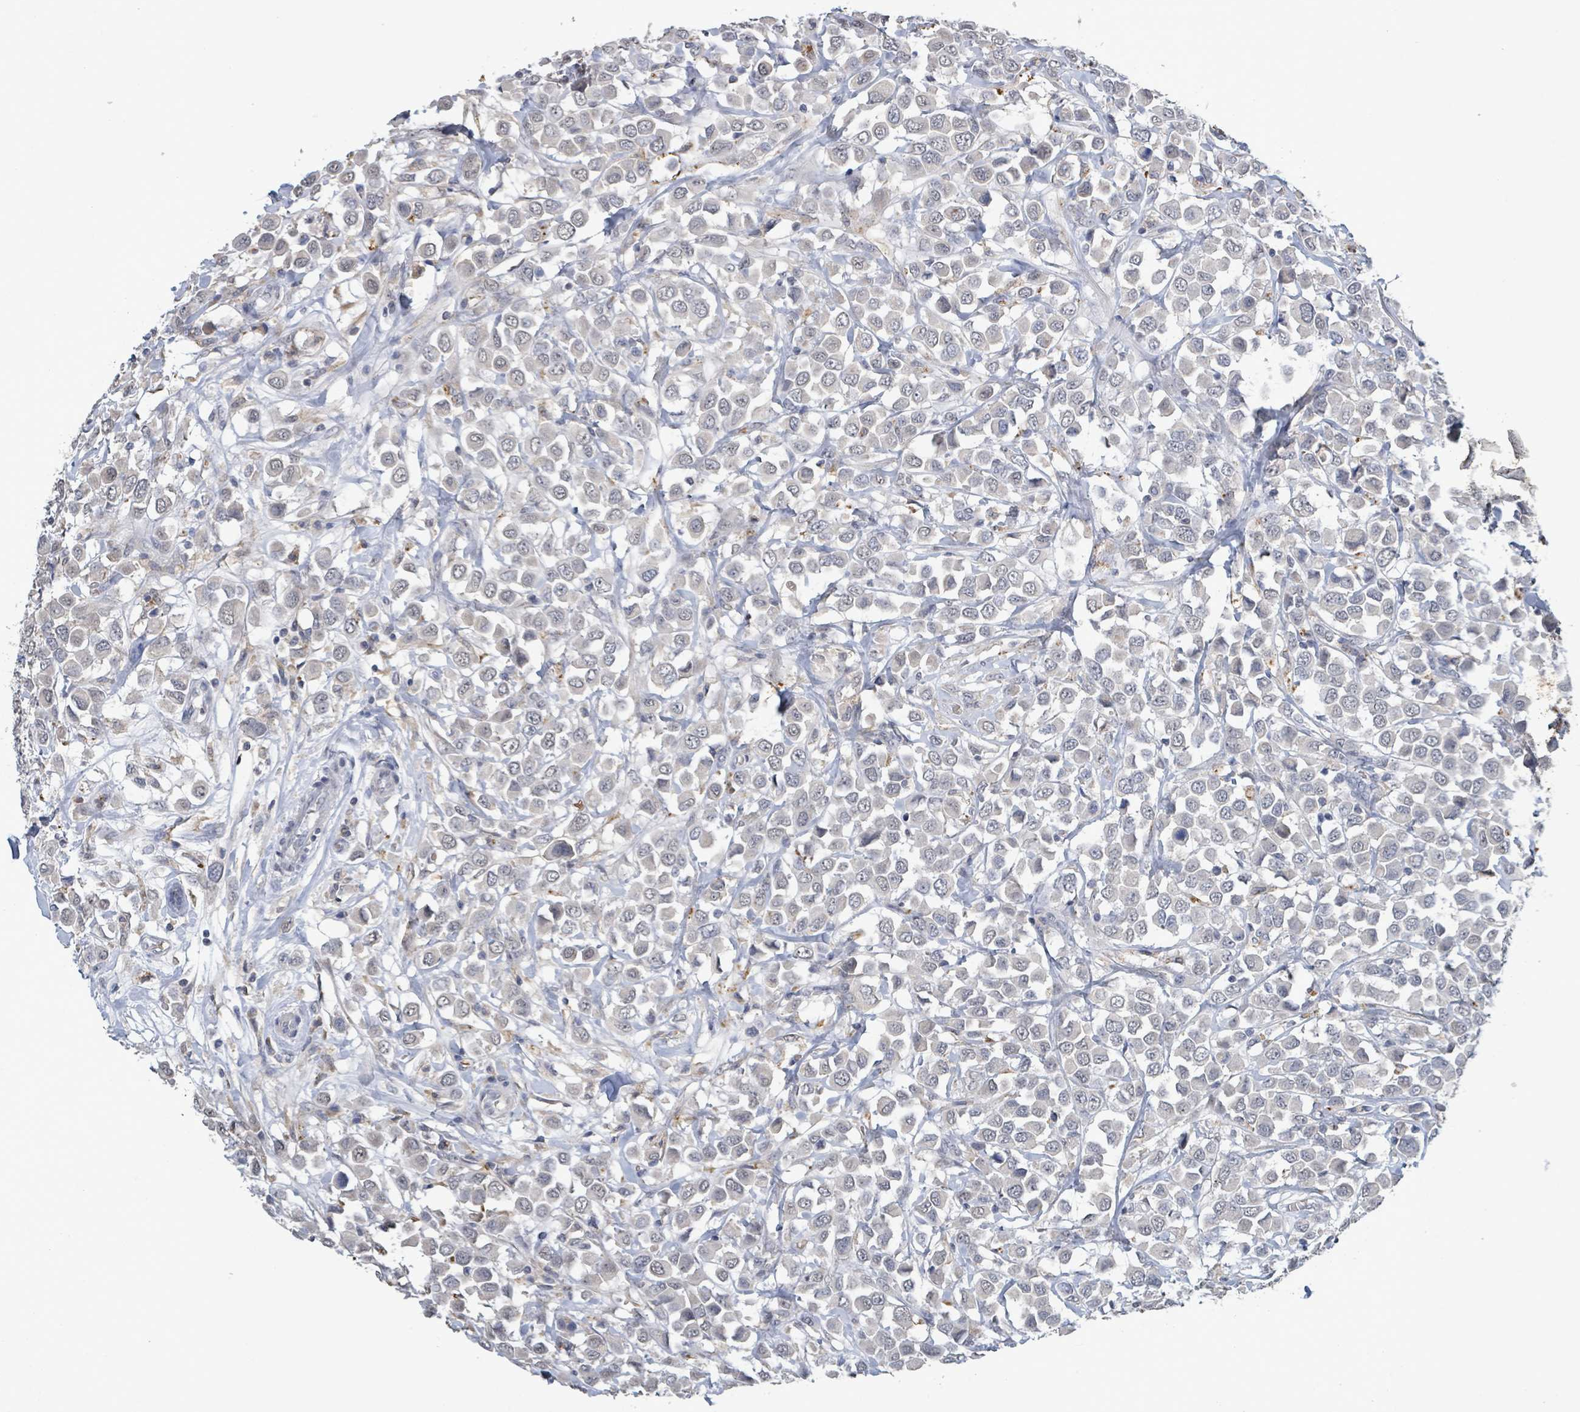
{"staining": {"intensity": "weak", "quantity": "<25%", "location": "nuclear"}, "tissue": "breast cancer", "cell_type": "Tumor cells", "image_type": "cancer", "snomed": [{"axis": "morphology", "description": "Duct carcinoma"}, {"axis": "topography", "description": "Breast"}], "caption": "Micrograph shows no protein positivity in tumor cells of breast cancer (invasive ductal carcinoma) tissue. (DAB (3,3'-diaminobenzidine) immunohistochemistry, high magnification).", "gene": "SEBOX", "patient": {"sex": "female", "age": 61}}